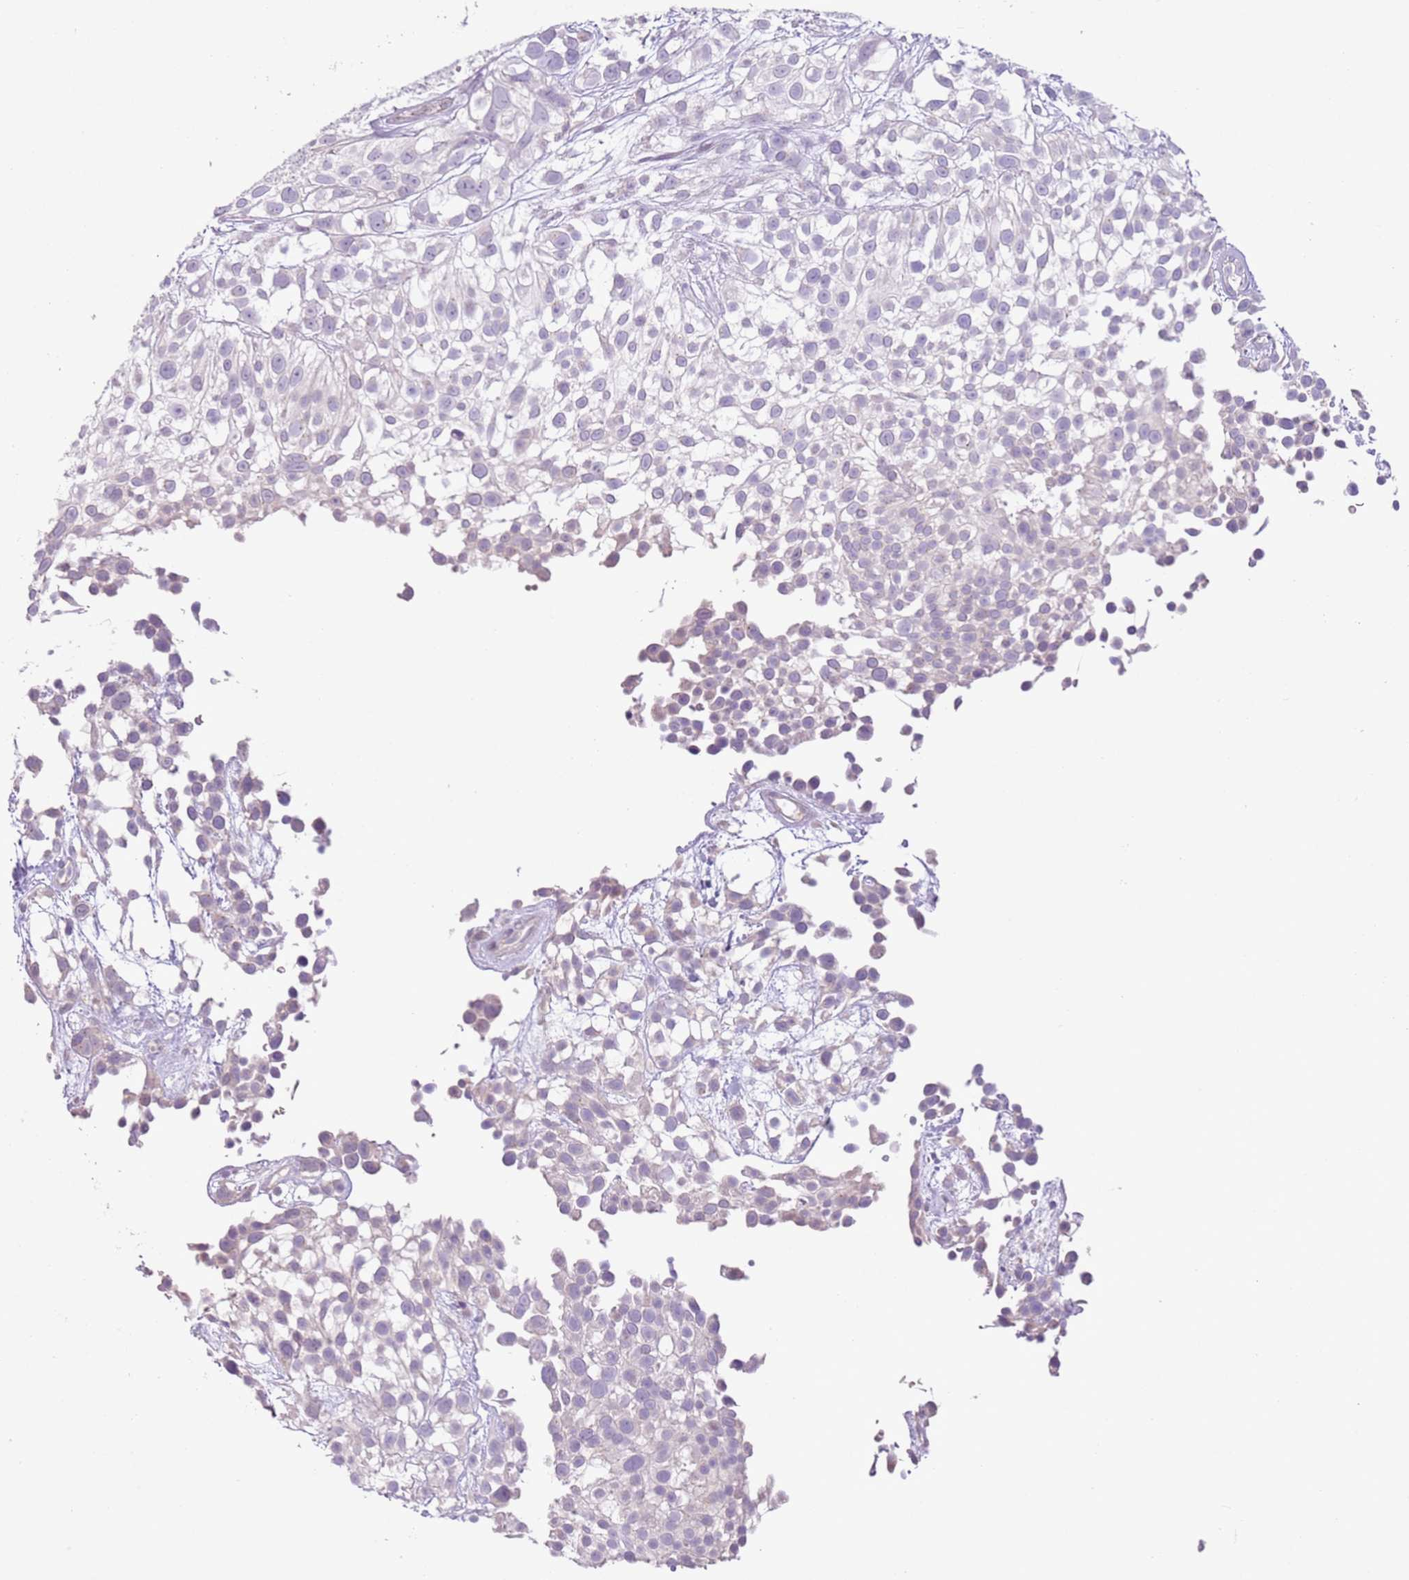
{"staining": {"intensity": "negative", "quantity": "none", "location": "none"}, "tissue": "urothelial cancer", "cell_type": "Tumor cells", "image_type": "cancer", "snomed": [{"axis": "morphology", "description": "Urothelial carcinoma, High grade"}, {"axis": "topography", "description": "Urinary bladder"}], "caption": "This image is of urothelial carcinoma (high-grade) stained with IHC to label a protein in brown with the nuclei are counter-stained blue. There is no staining in tumor cells. Brightfield microscopy of immunohistochemistry stained with DAB (3,3'-diaminobenzidine) (brown) and hematoxylin (blue), captured at high magnification.", "gene": "ZNF239", "patient": {"sex": "male", "age": 56}}